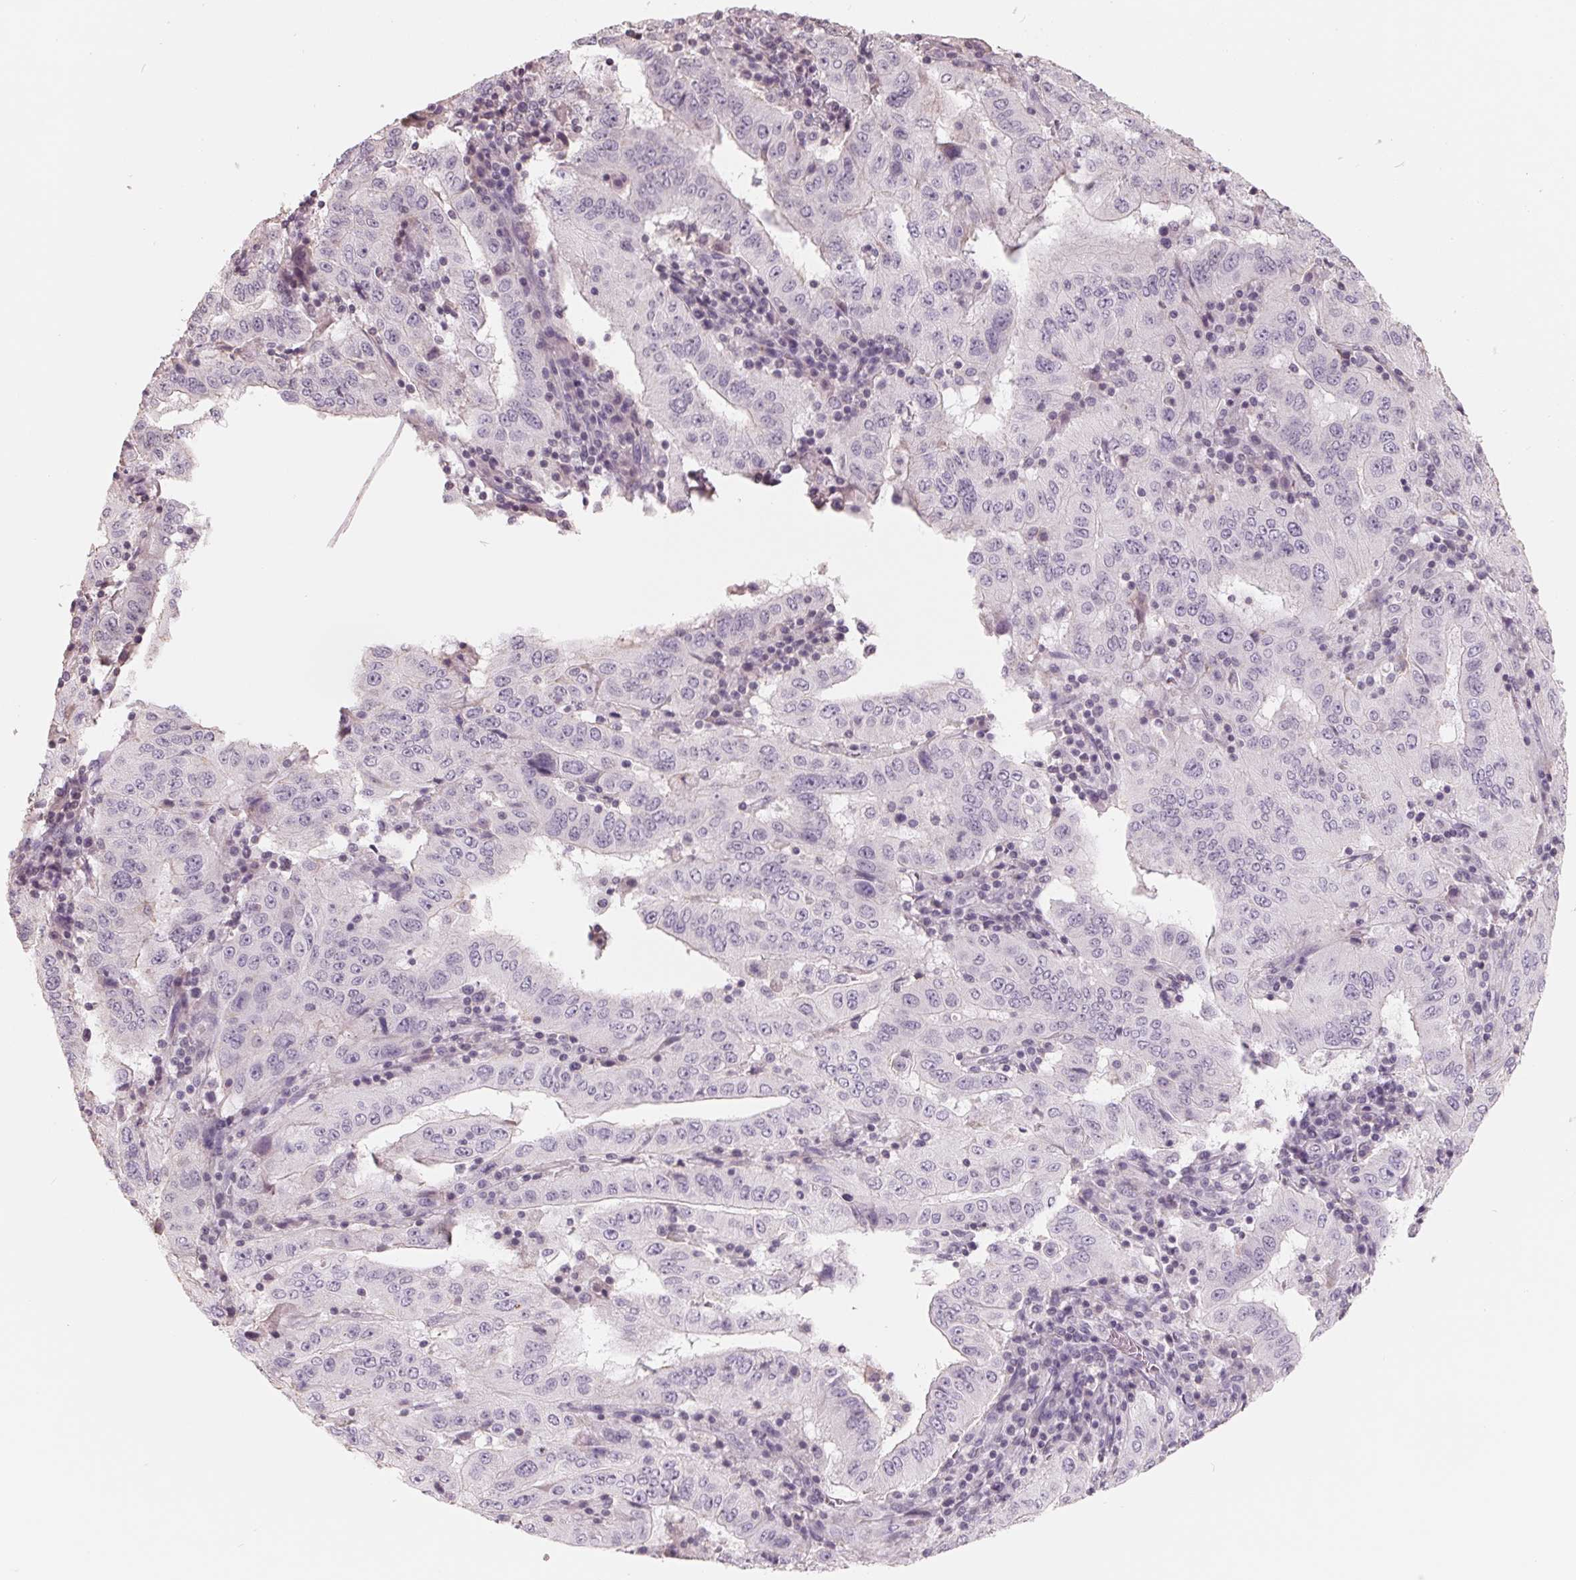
{"staining": {"intensity": "negative", "quantity": "none", "location": "none"}, "tissue": "pancreatic cancer", "cell_type": "Tumor cells", "image_type": "cancer", "snomed": [{"axis": "morphology", "description": "Adenocarcinoma, NOS"}, {"axis": "topography", "description": "Pancreas"}], "caption": "Human pancreatic cancer (adenocarcinoma) stained for a protein using IHC shows no staining in tumor cells.", "gene": "FTCD", "patient": {"sex": "male", "age": 63}}